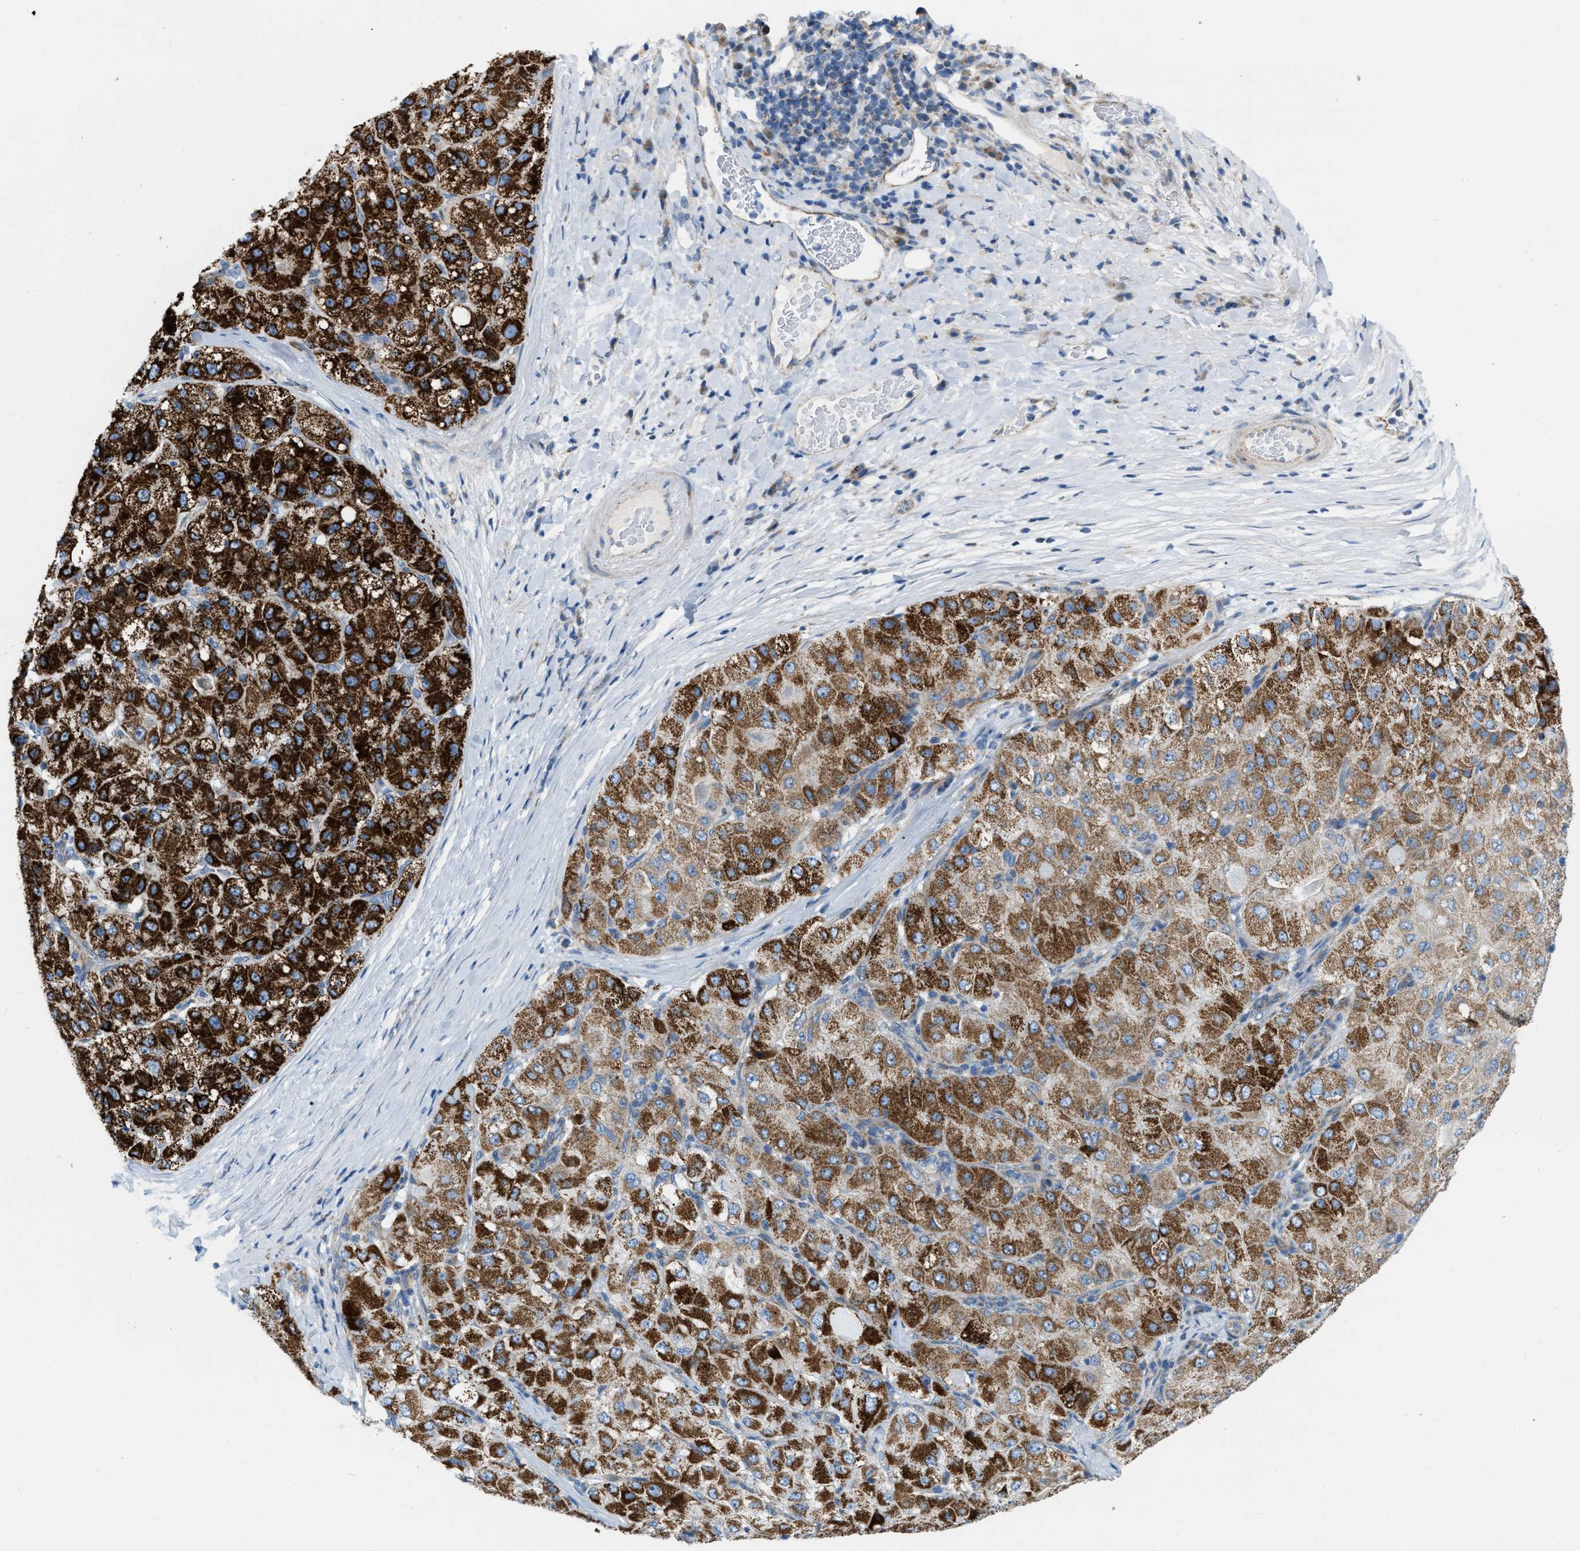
{"staining": {"intensity": "strong", "quantity": ">75%", "location": "cytoplasmic/membranous"}, "tissue": "liver cancer", "cell_type": "Tumor cells", "image_type": "cancer", "snomed": [{"axis": "morphology", "description": "Carcinoma, Hepatocellular, NOS"}, {"axis": "topography", "description": "Liver"}], "caption": "Hepatocellular carcinoma (liver) was stained to show a protein in brown. There is high levels of strong cytoplasmic/membranous expression in about >75% of tumor cells.", "gene": "JADE1", "patient": {"sex": "male", "age": 80}}